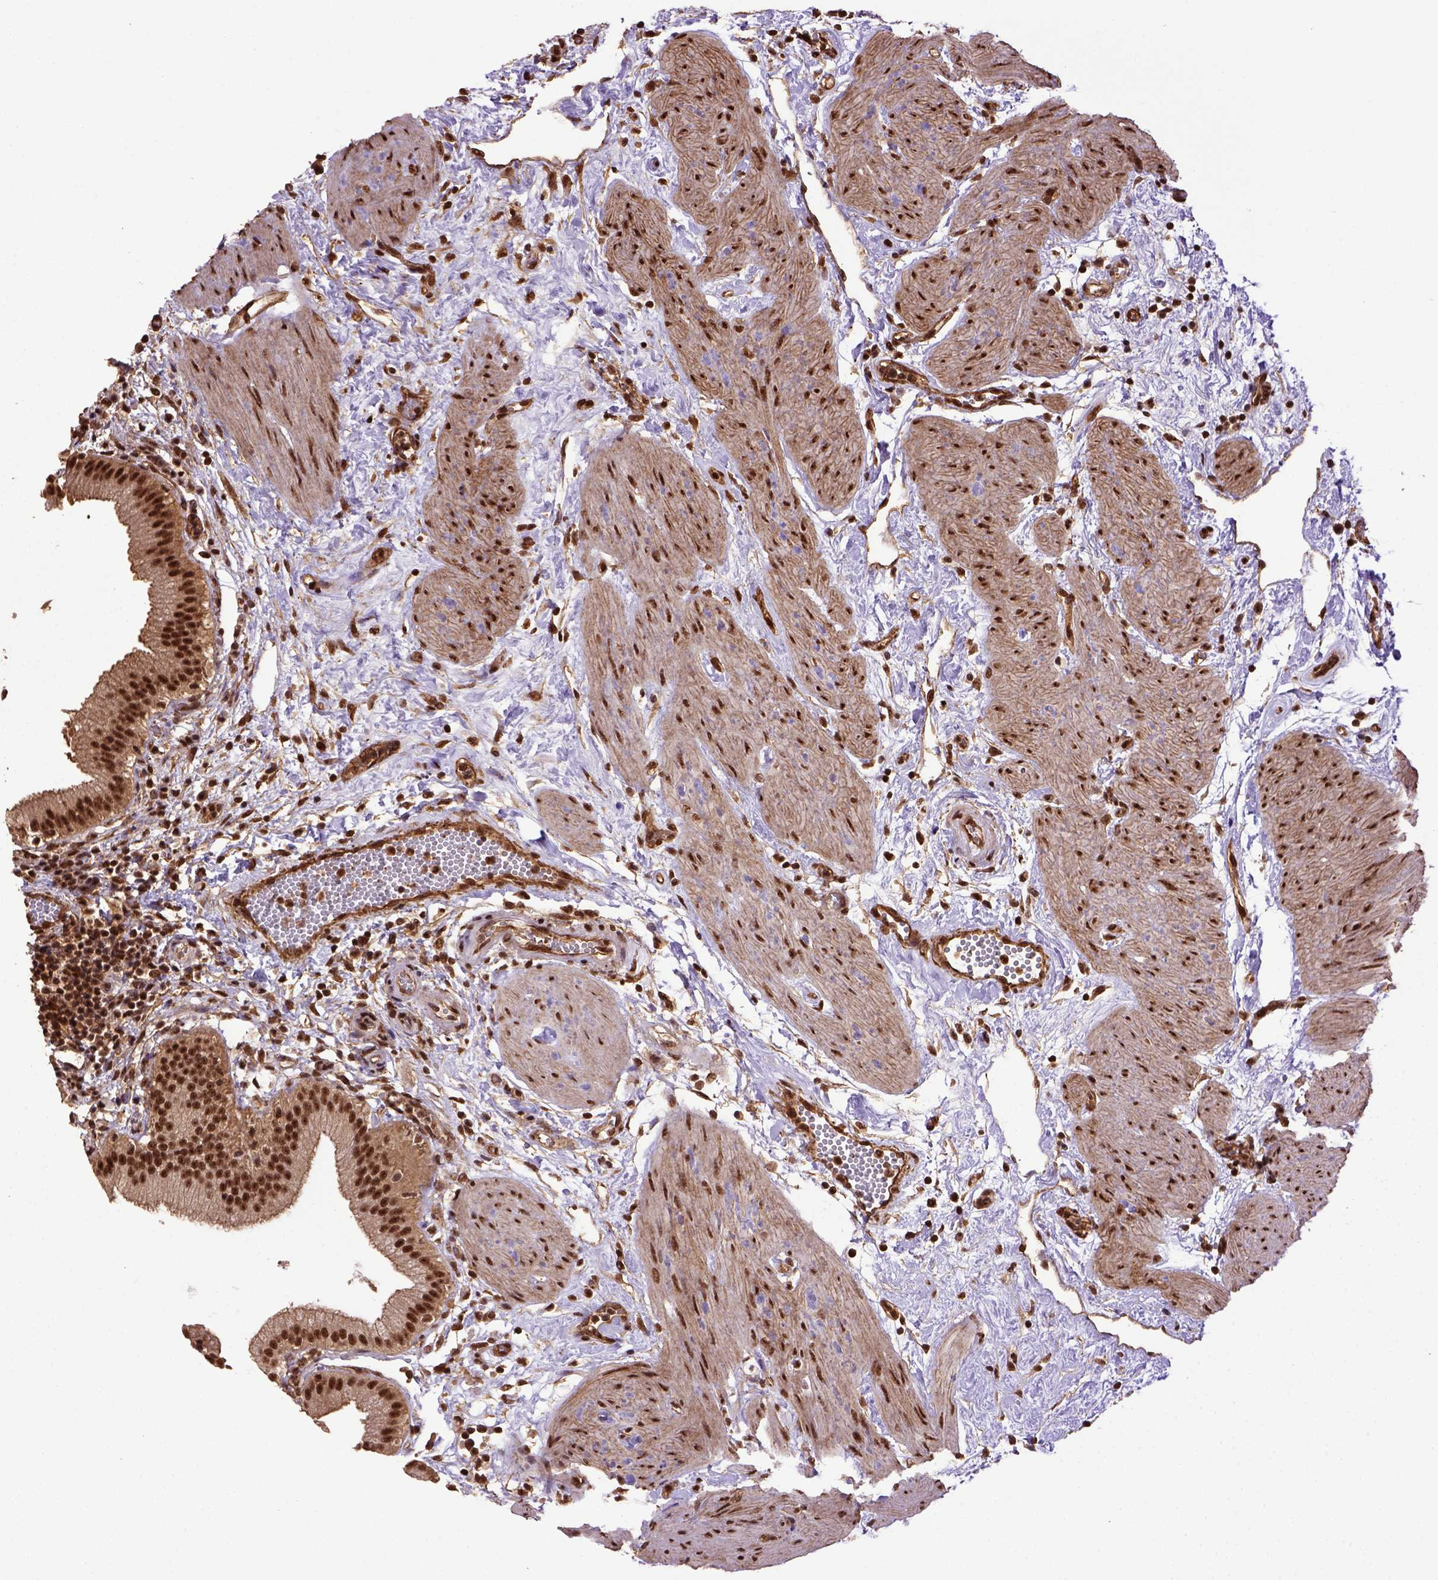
{"staining": {"intensity": "strong", "quantity": ">75%", "location": "nuclear"}, "tissue": "gallbladder", "cell_type": "Glandular cells", "image_type": "normal", "snomed": [{"axis": "morphology", "description": "Normal tissue, NOS"}, {"axis": "topography", "description": "Gallbladder"}], "caption": "Immunohistochemical staining of normal human gallbladder exhibits high levels of strong nuclear positivity in about >75% of glandular cells. Using DAB (brown) and hematoxylin (blue) stains, captured at high magnification using brightfield microscopy.", "gene": "PPIG", "patient": {"sex": "female", "age": 65}}